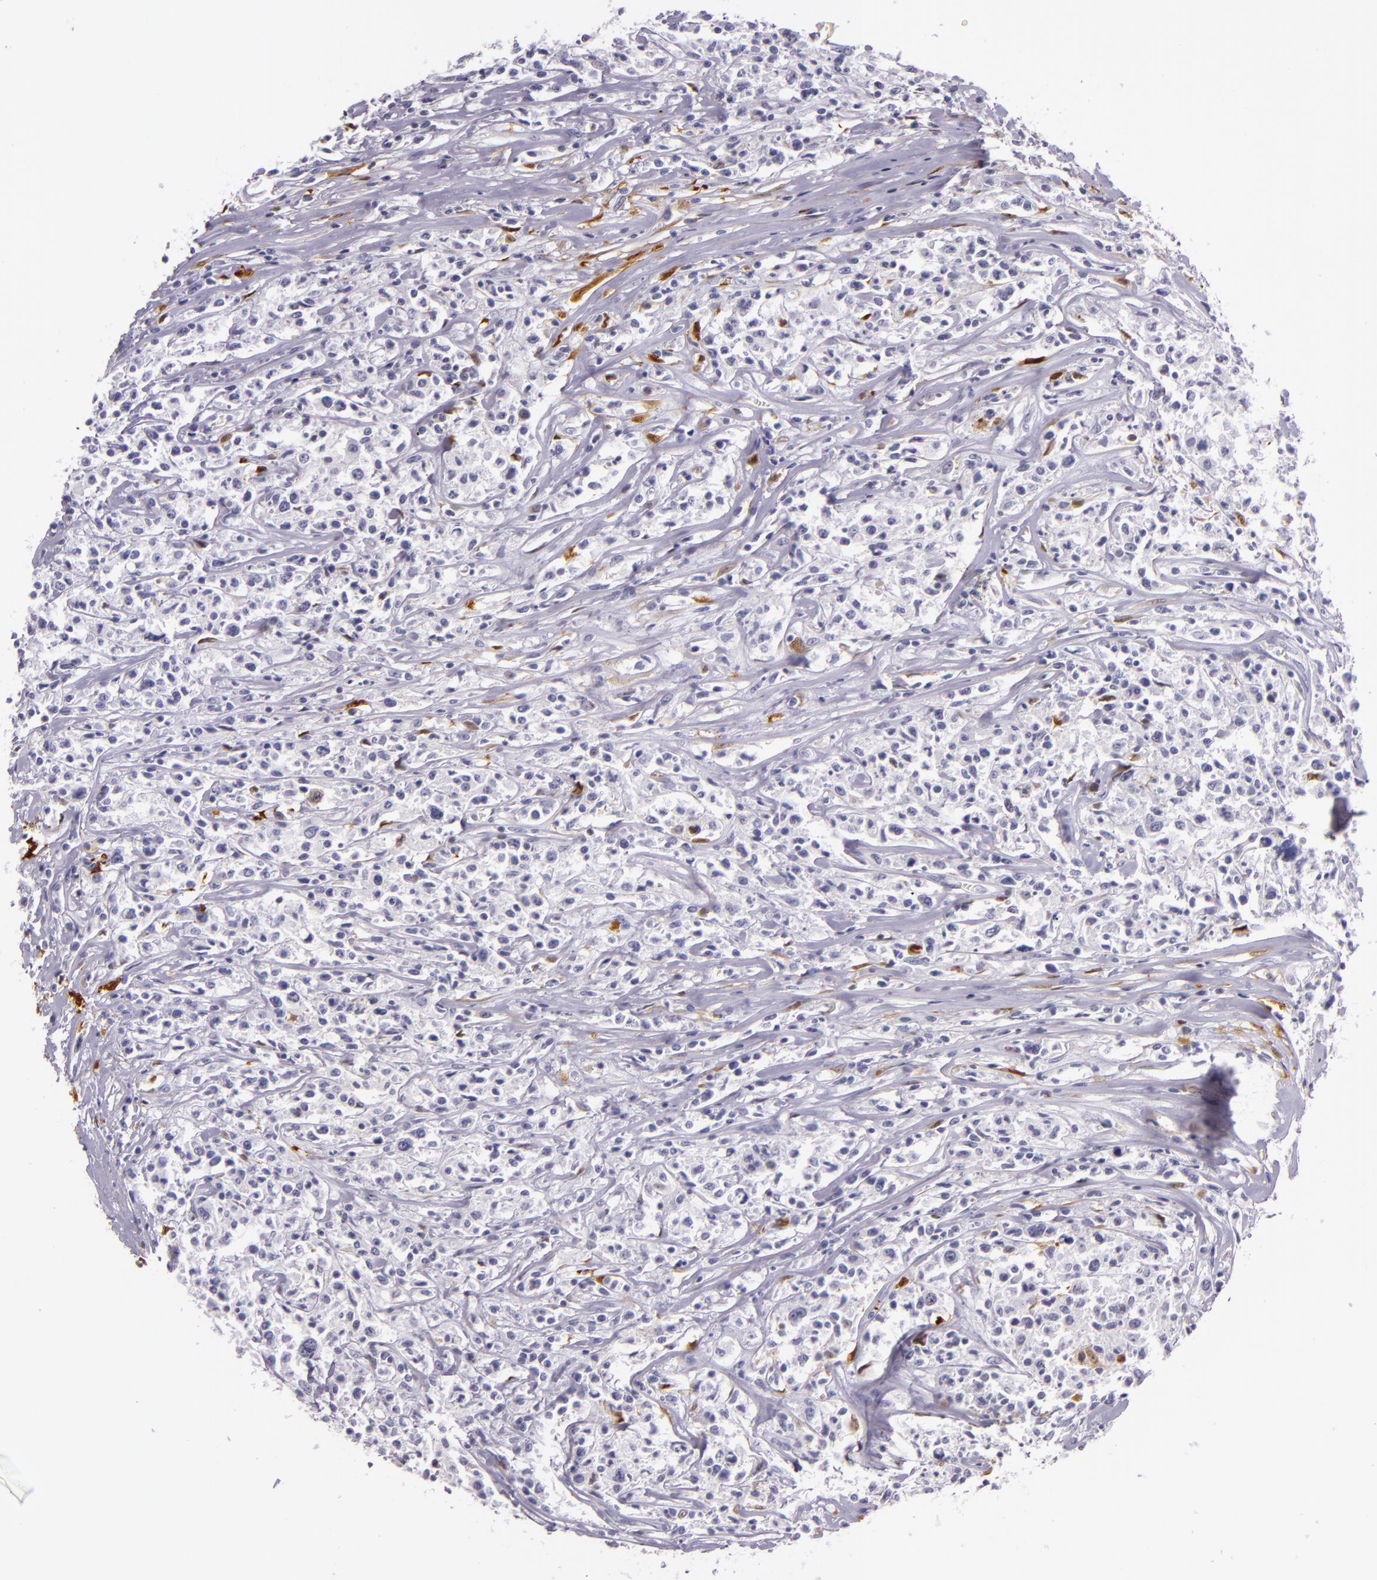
{"staining": {"intensity": "negative", "quantity": "none", "location": "none"}, "tissue": "lymphoma", "cell_type": "Tumor cells", "image_type": "cancer", "snomed": [{"axis": "morphology", "description": "Malignant lymphoma, non-Hodgkin's type, Low grade"}, {"axis": "topography", "description": "Small intestine"}], "caption": "An image of human low-grade malignant lymphoma, non-Hodgkin's type is negative for staining in tumor cells.", "gene": "MT1A", "patient": {"sex": "female", "age": 59}}